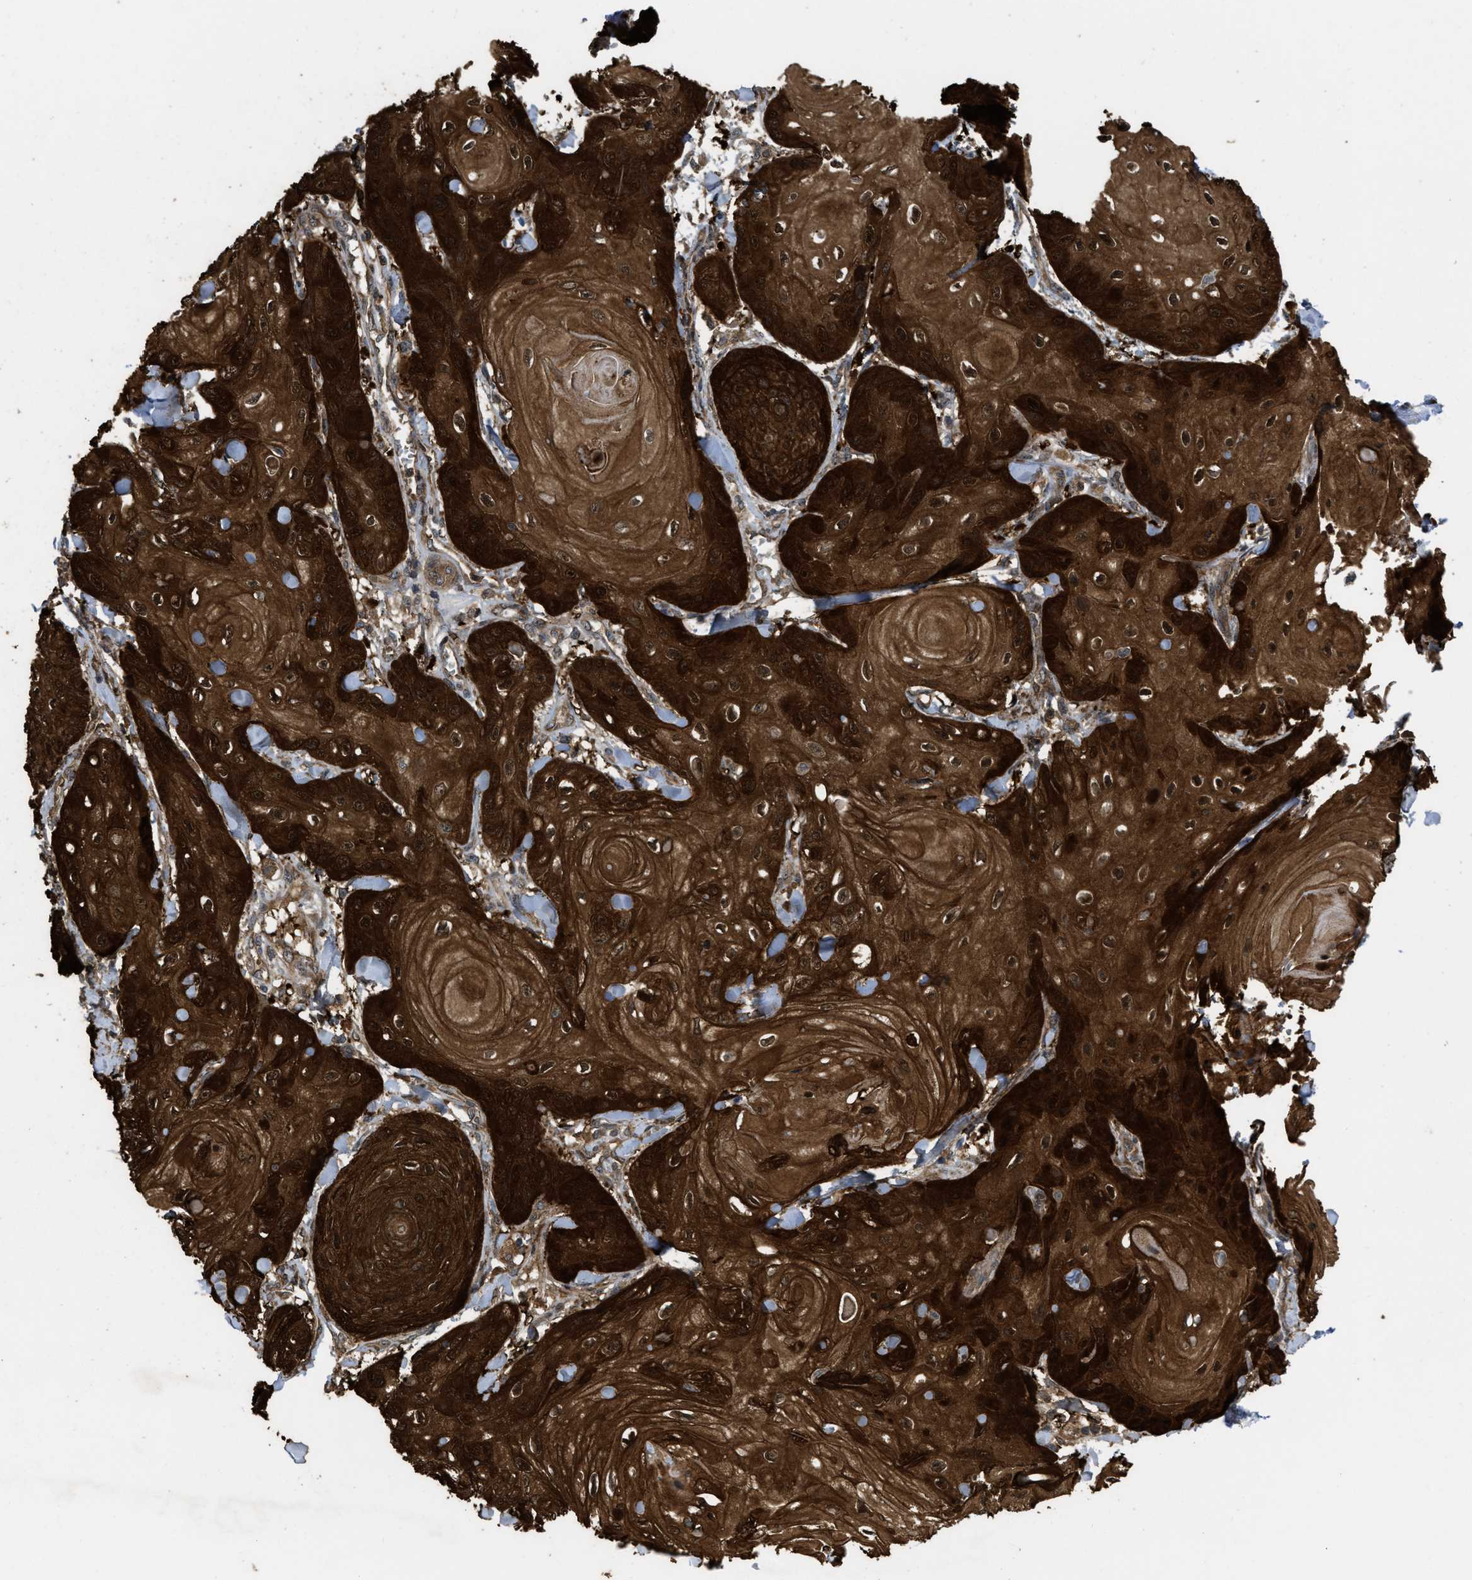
{"staining": {"intensity": "strong", "quantity": ">75%", "location": "cytoplasmic/membranous,nuclear"}, "tissue": "skin cancer", "cell_type": "Tumor cells", "image_type": "cancer", "snomed": [{"axis": "morphology", "description": "Squamous cell carcinoma, NOS"}, {"axis": "topography", "description": "Skin"}], "caption": "Skin cancer was stained to show a protein in brown. There is high levels of strong cytoplasmic/membranous and nuclear expression in approximately >75% of tumor cells.", "gene": "FZD6", "patient": {"sex": "male", "age": 74}}